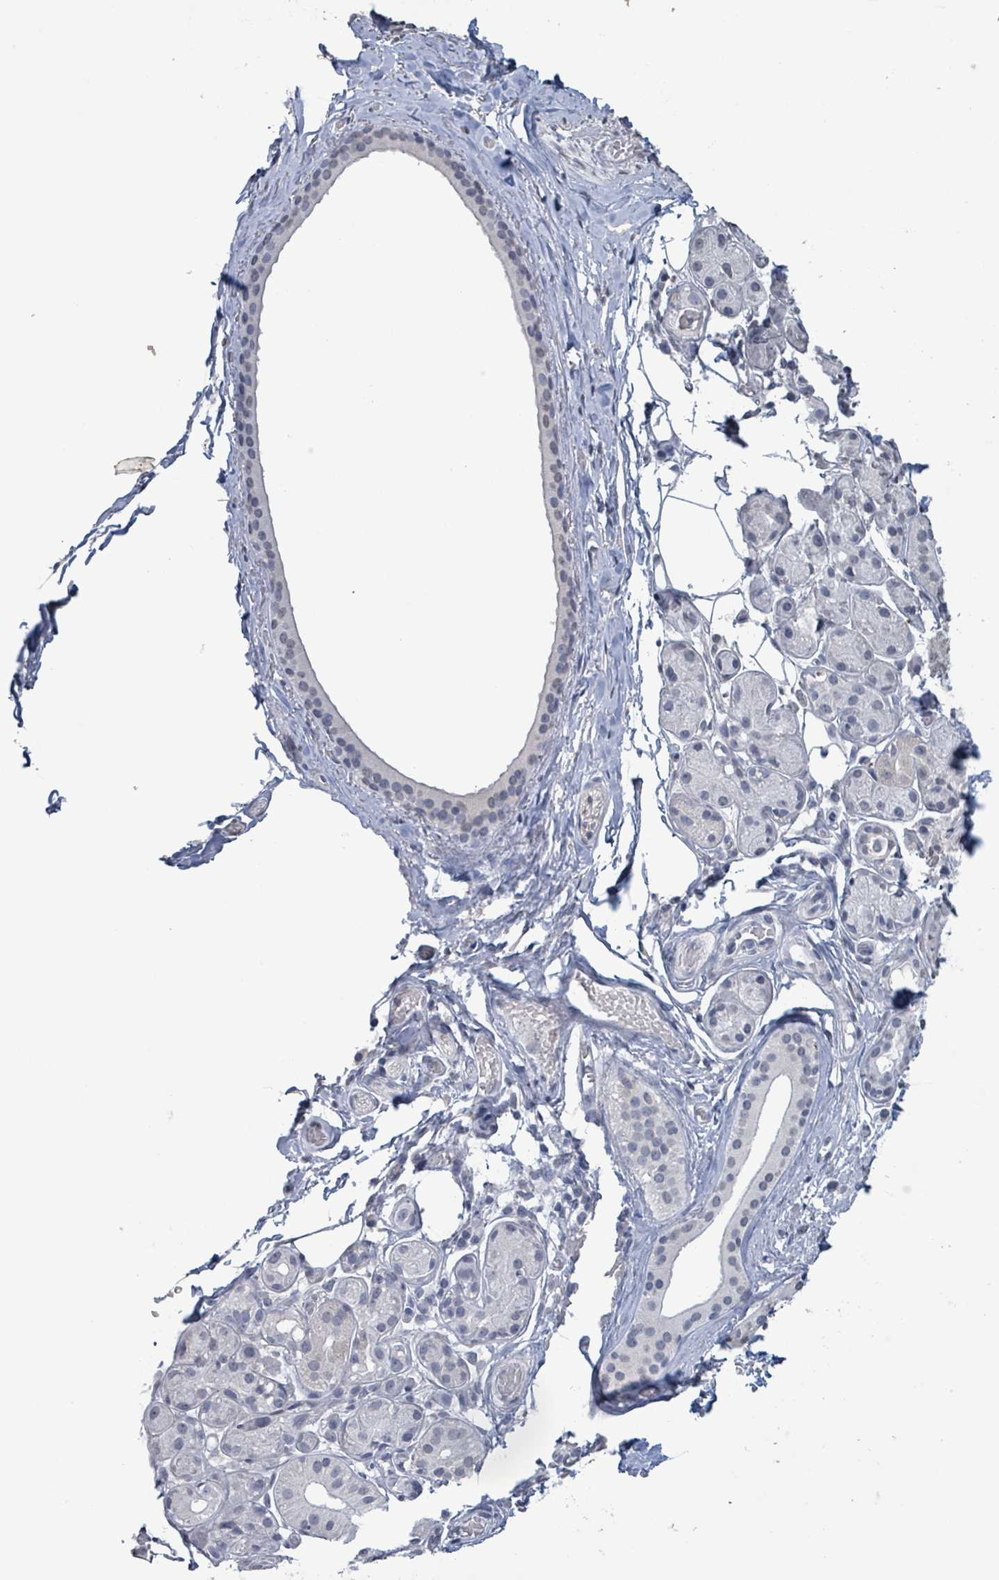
{"staining": {"intensity": "negative", "quantity": "none", "location": "none"}, "tissue": "salivary gland", "cell_type": "Glandular cells", "image_type": "normal", "snomed": [{"axis": "morphology", "description": "Normal tissue, NOS"}, {"axis": "topography", "description": "Salivary gland"}], "caption": "High magnification brightfield microscopy of normal salivary gland stained with DAB (brown) and counterstained with hematoxylin (blue): glandular cells show no significant expression. (DAB (3,3'-diaminobenzidine) immunohistochemistry, high magnification).", "gene": "CA9", "patient": {"sex": "male", "age": 82}}